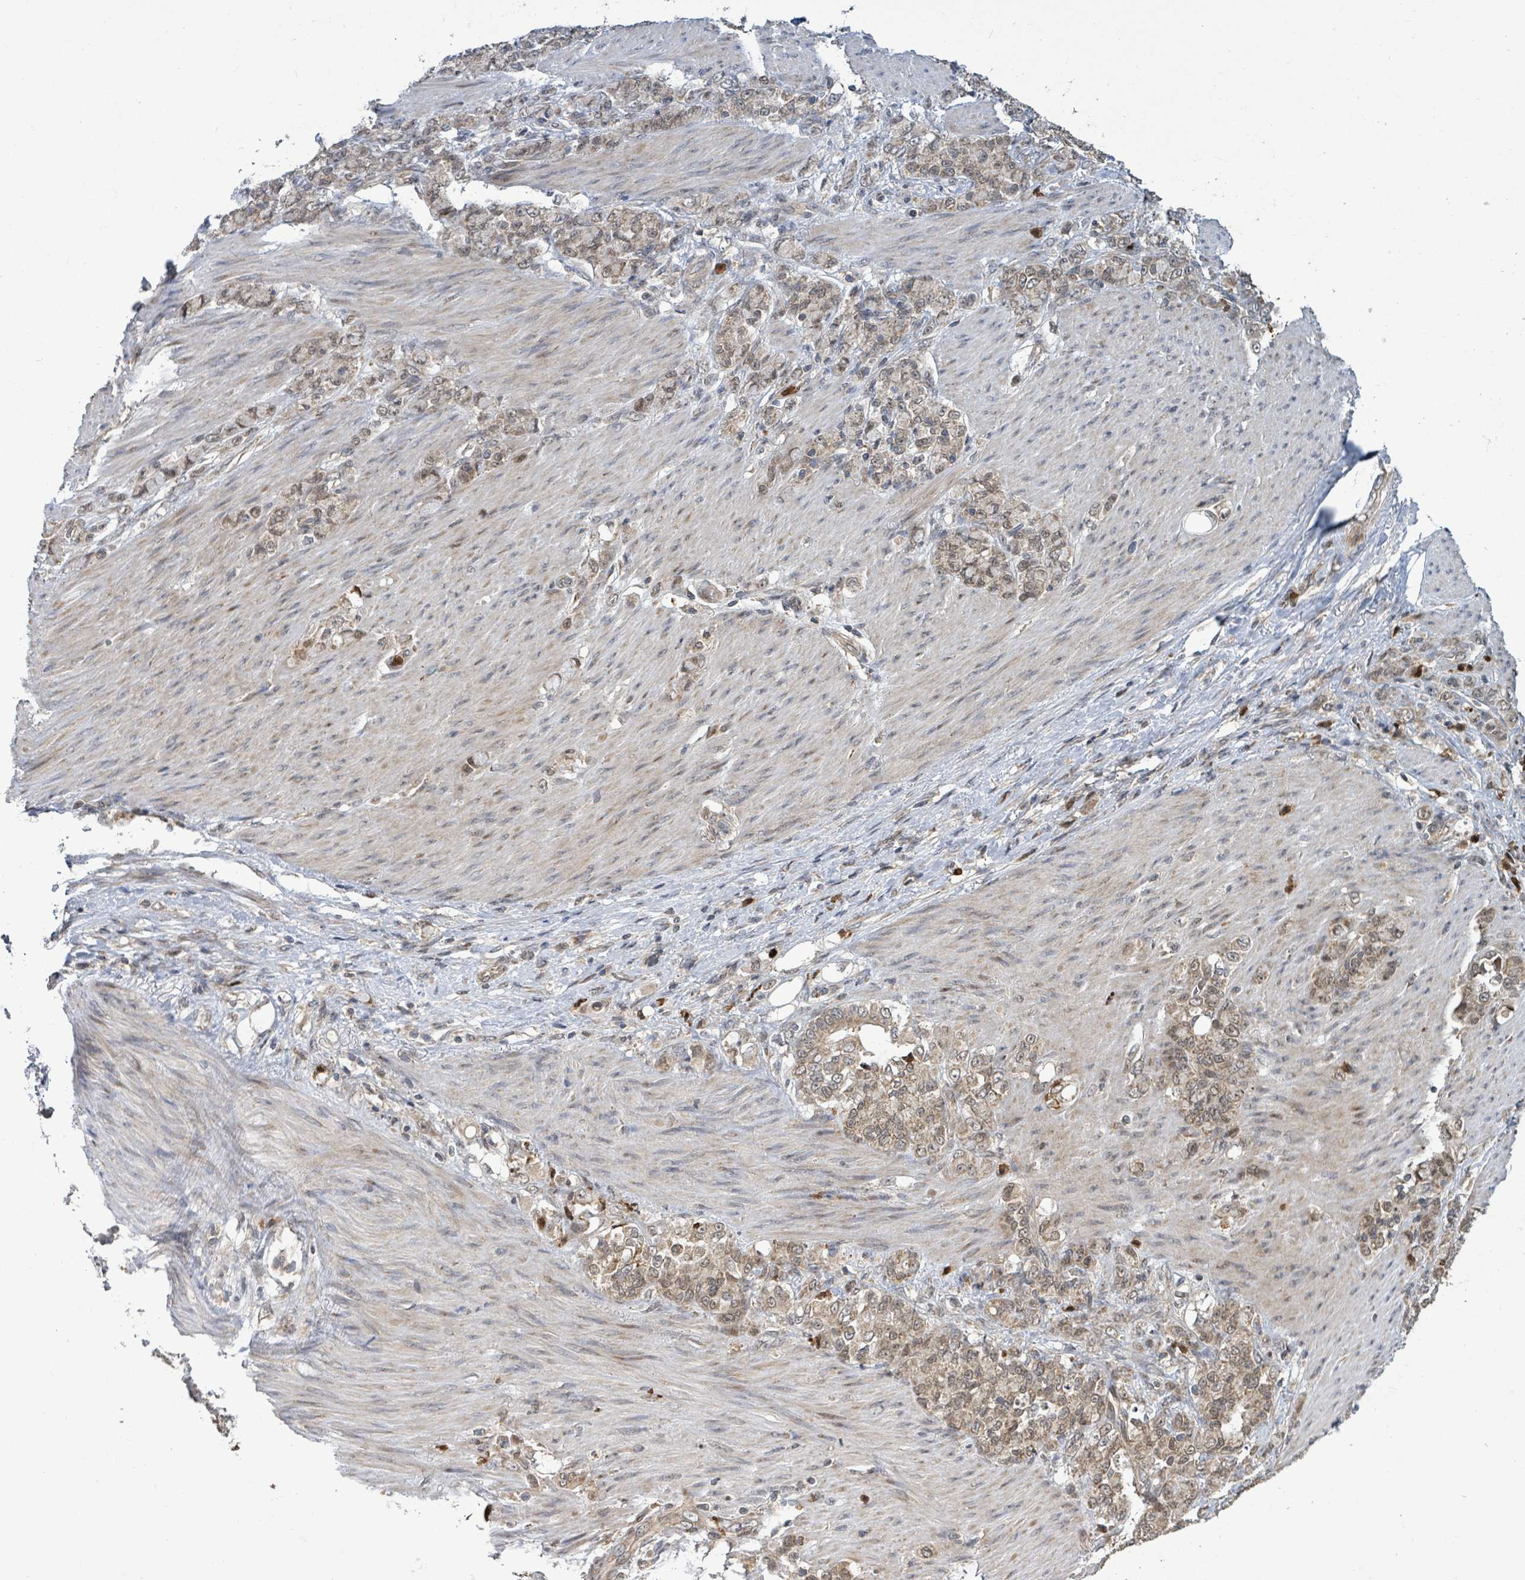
{"staining": {"intensity": "moderate", "quantity": ">75%", "location": "cytoplasmic/membranous,nuclear"}, "tissue": "stomach cancer", "cell_type": "Tumor cells", "image_type": "cancer", "snomed": [{"axis": "morphology", "description": "Normal tissue, NOS"}, {"axis": "morphology", "description": "Adenocarcinoma, NOS"}, {"axis": "topography", "description": "Stomach"}], "caption": "Brown immunohistochemical staining in stomach adenocarcinoma displays moderate cytoplasmic/membranous and nuclear staining in approximately >75% of tumor cells.", "gene": "COQ6", "patient": {"sex": "female", "age": 79}}